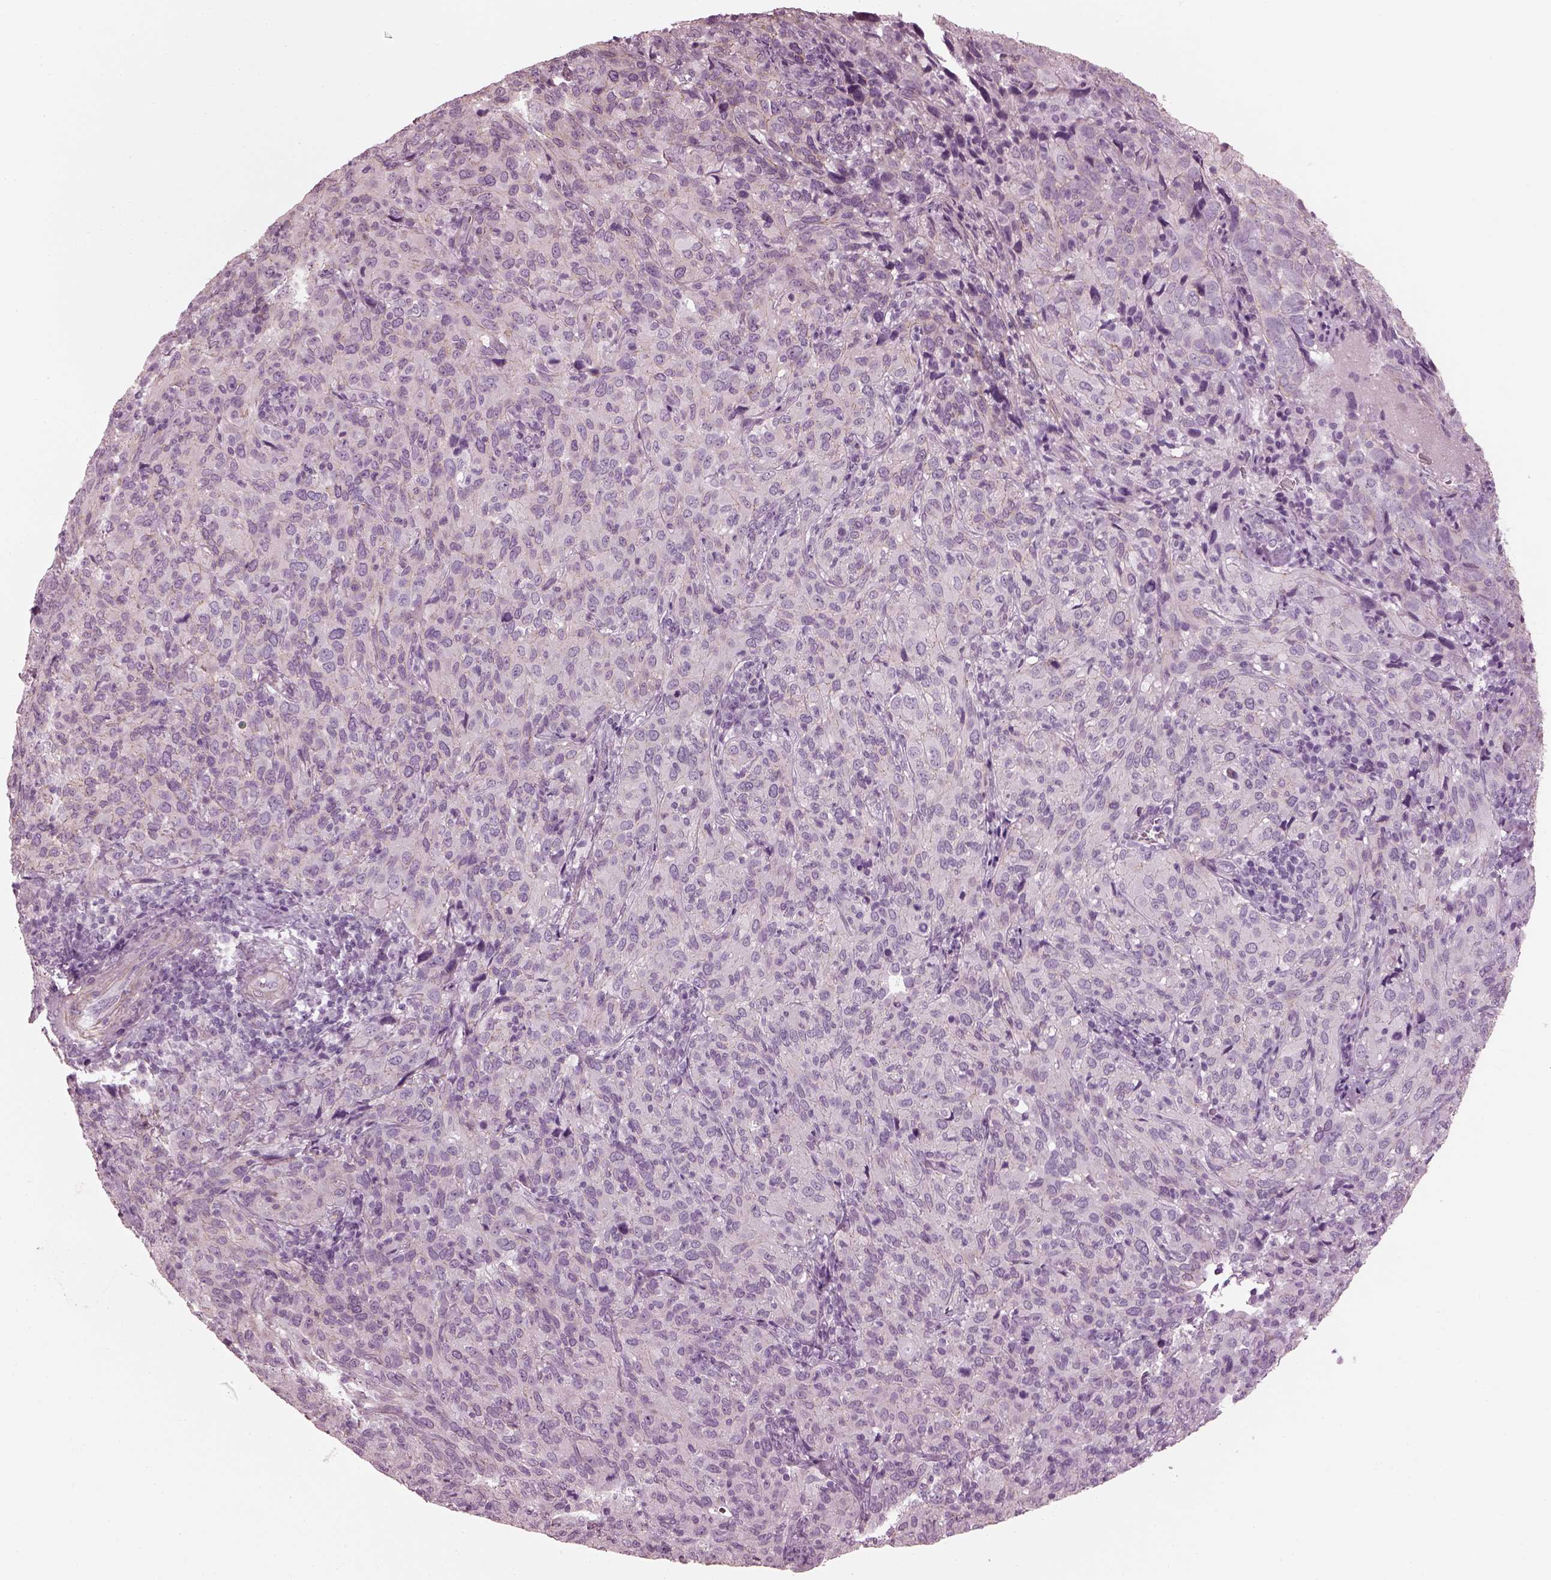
{"staining": {"intensity": "negative", "quantity": "none", "location": "none"}, "tissue": "cervical cancer", "cell_type": "Tumor cells", "image_type": "cancer", "snomed": [{"axis": "morphology", "description": "Squamous cell carcinoma, NOS"}, {"axis": "topography", "description": "Cervix"}], "caption": "Cervical squamous cell carcinoma was stained to show a protein in brown. There is no significant positivity in tumor cells.", "gene": "BFSP1", "patient": {"sex": "female", "age": 51}}